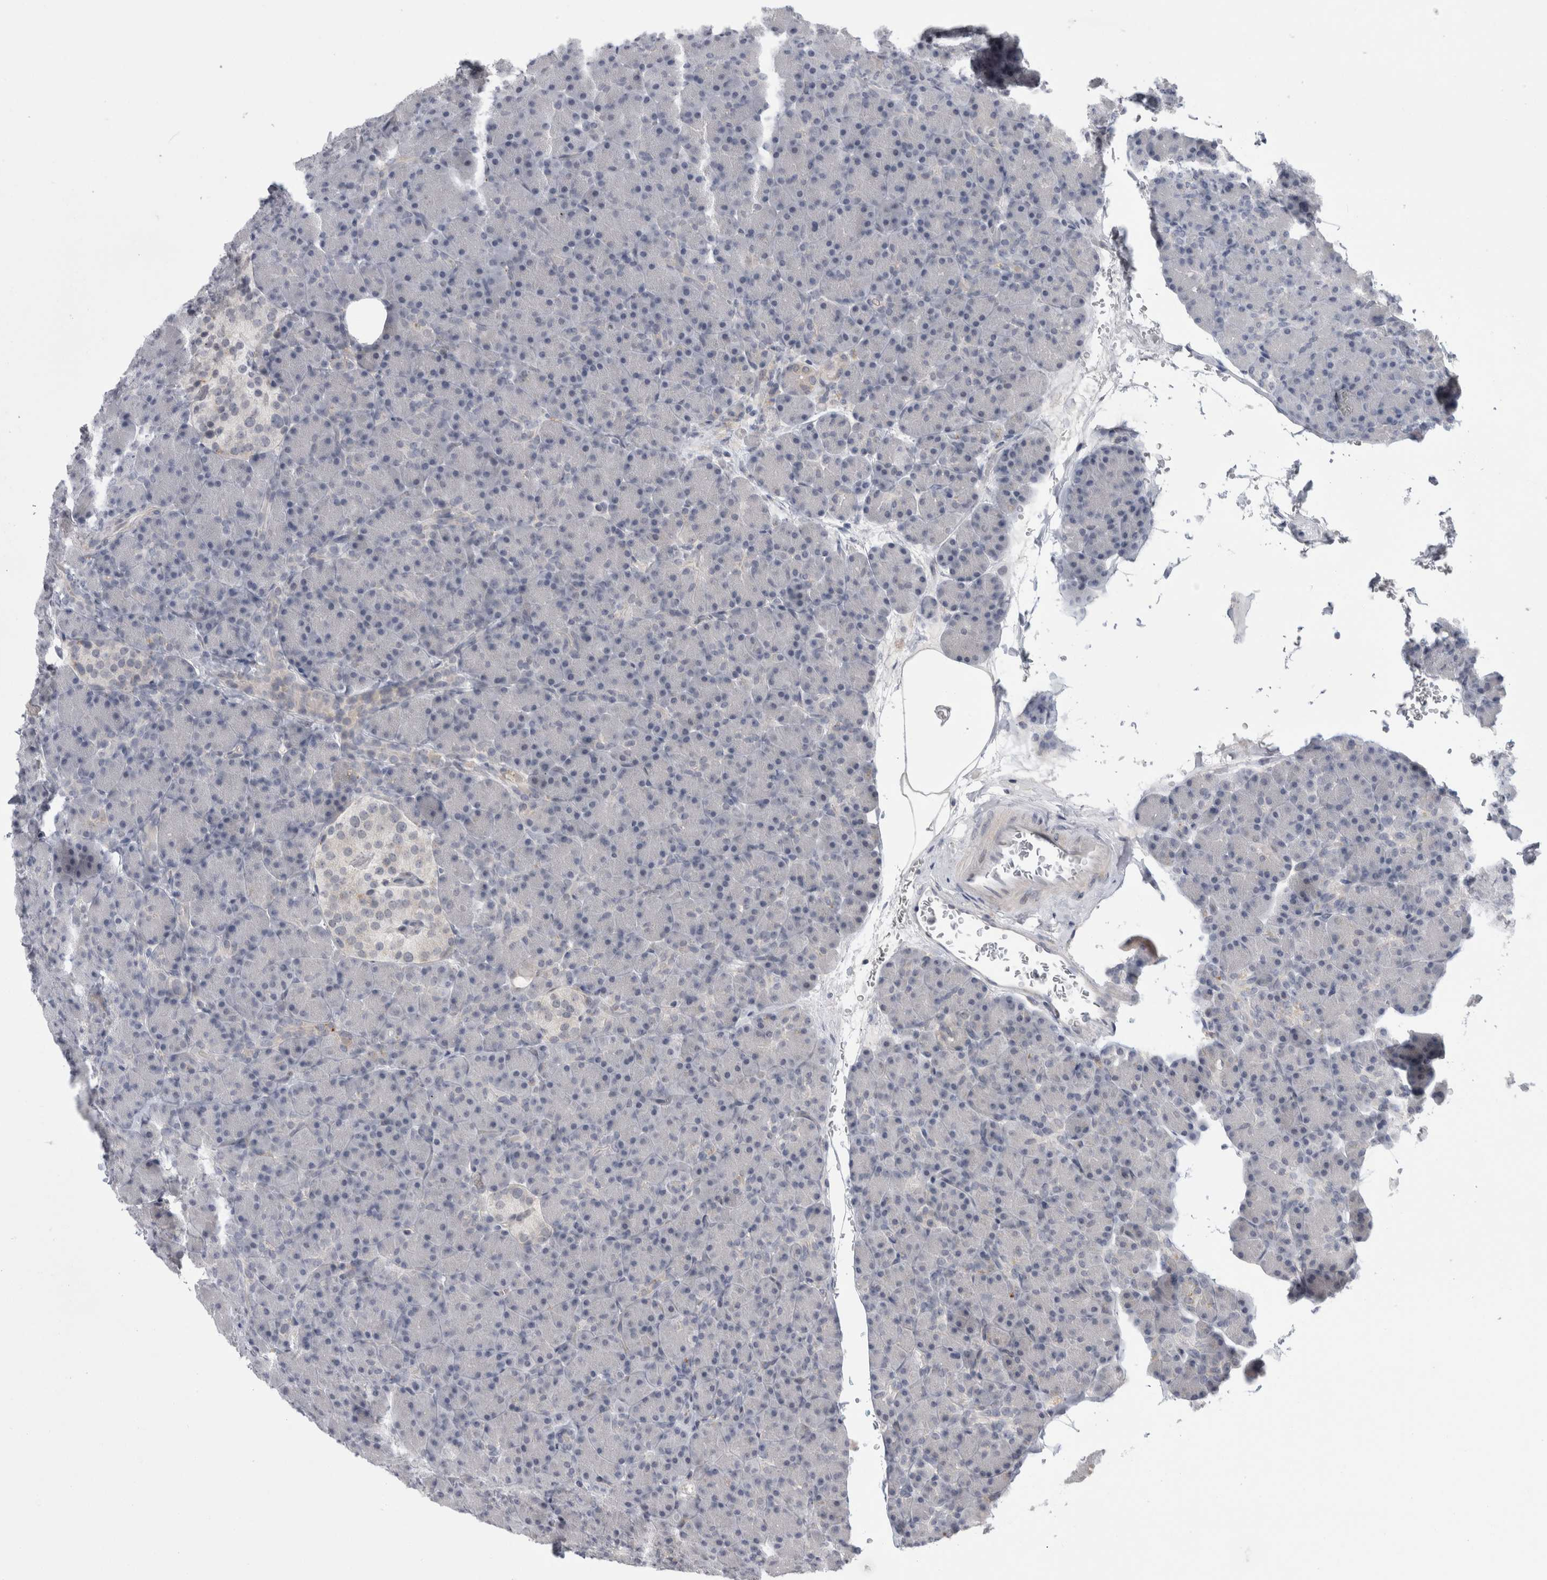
{"staining": {"intensity": "negative", "quantity": "none", "location": "none"}, "tissue": "pancreas", "cell_type": "Exocrine glandular cells", "image_type": "normal", "snomed": [{"axis": "morphology", "description": "Normal tissue, NOS"}, {"axis": "topography", "description": "Pancreas"}], "caption": "Immunohistochemistry (IHC) of benign pancreas exhibits no expression in exocrine glandular cells. (DAB IHC visualized using brightfield microscopy, high magnification).", "gene": "MTBP", "patient": {"sex": "female", "age": 43}}